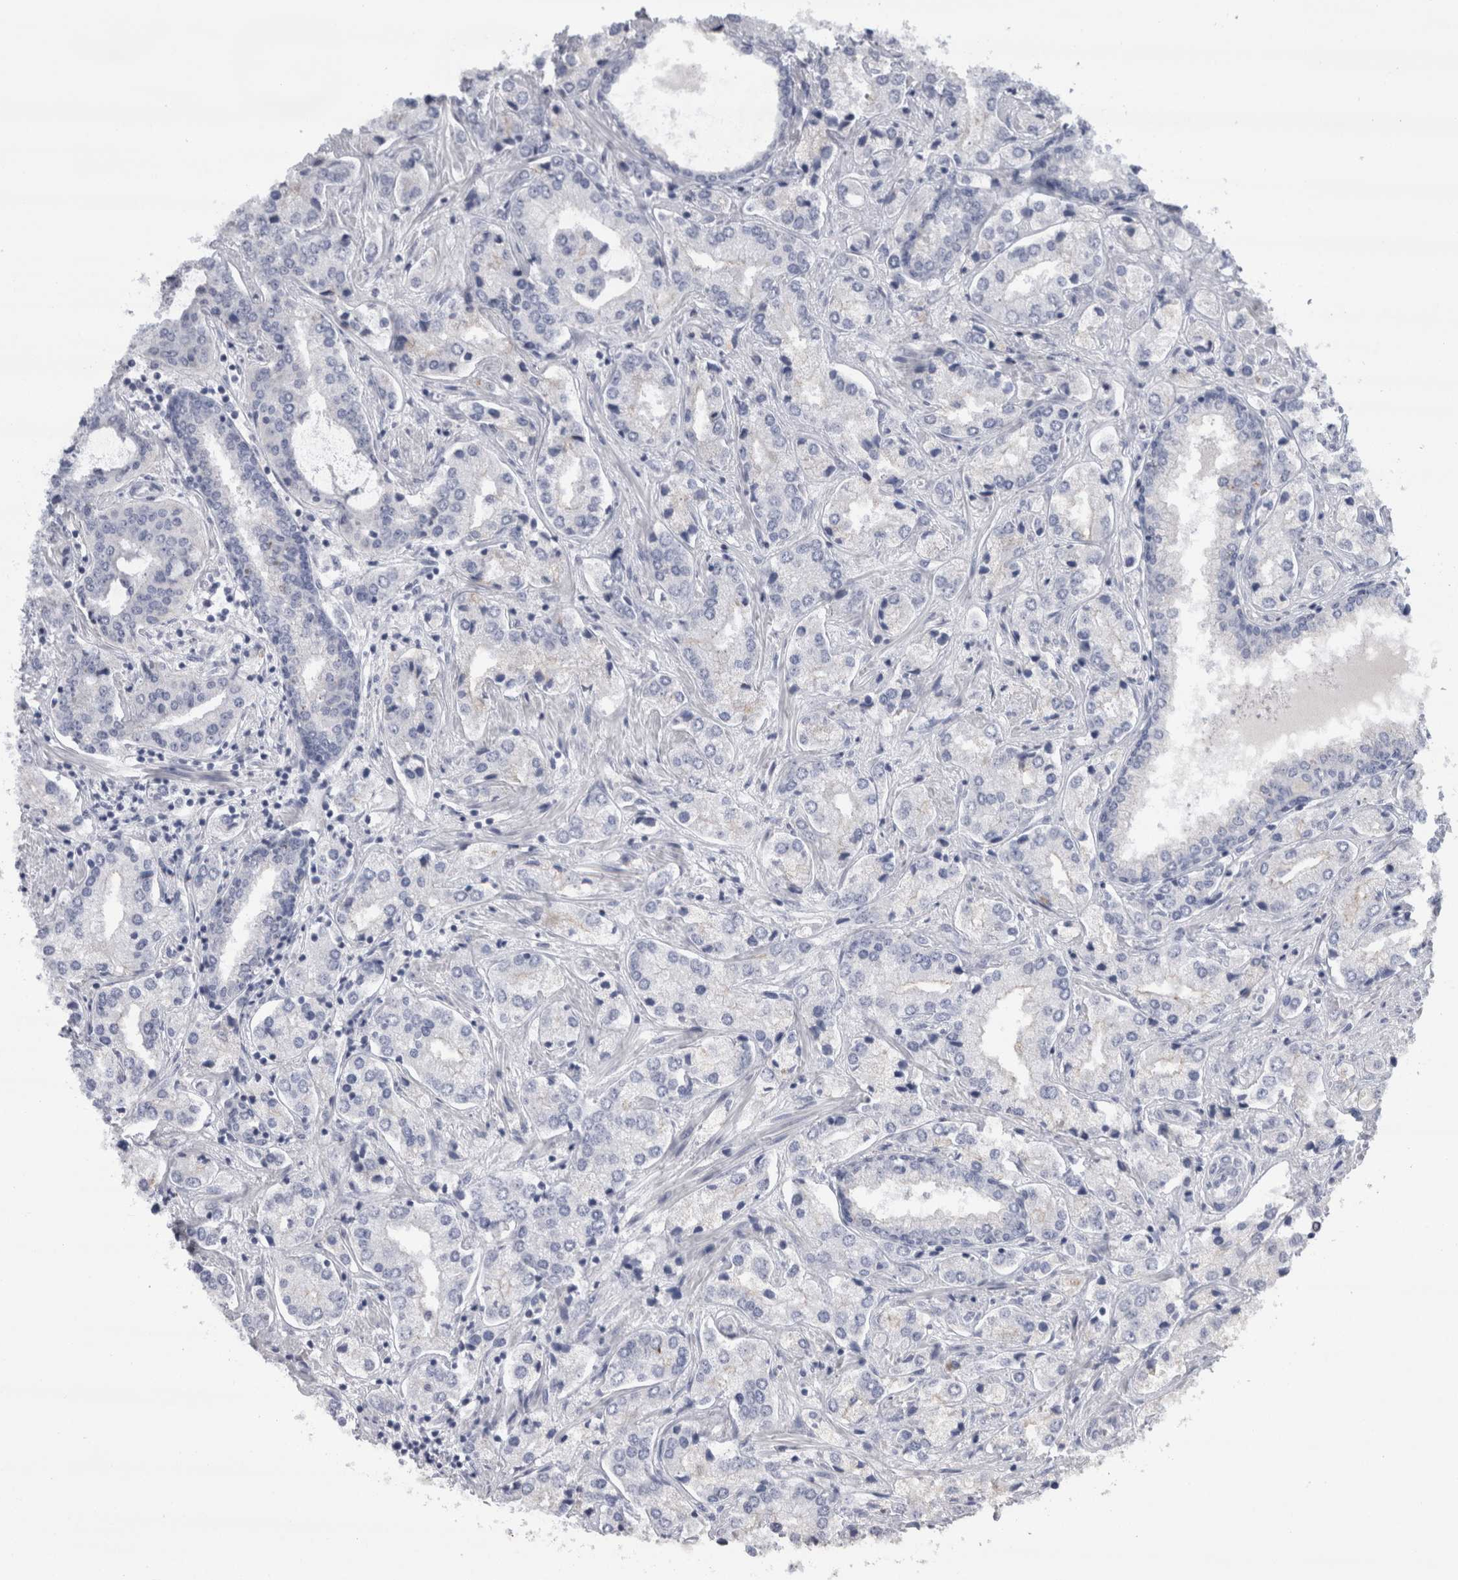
{"staining": {"intensity": "negative", "quantity": "none", "location": "none"}, "tissue": "prostate cancer", "cell_type": "Tumor cells", "image_type": "cancer", "snomed": [{"axis": "morphology", "description": "Adenocarcinoma, High grade"}, {"axis": "topography", "description": "Prostate"}], "caption": "This is an immunohistochemistry (IHC) photomicrograph of prostate cancer (high-grade adenocarcinoma). There is no positivity in tumor cells.", "gene": "REG1A", "patient": {"sex": "male", "age": 66}}